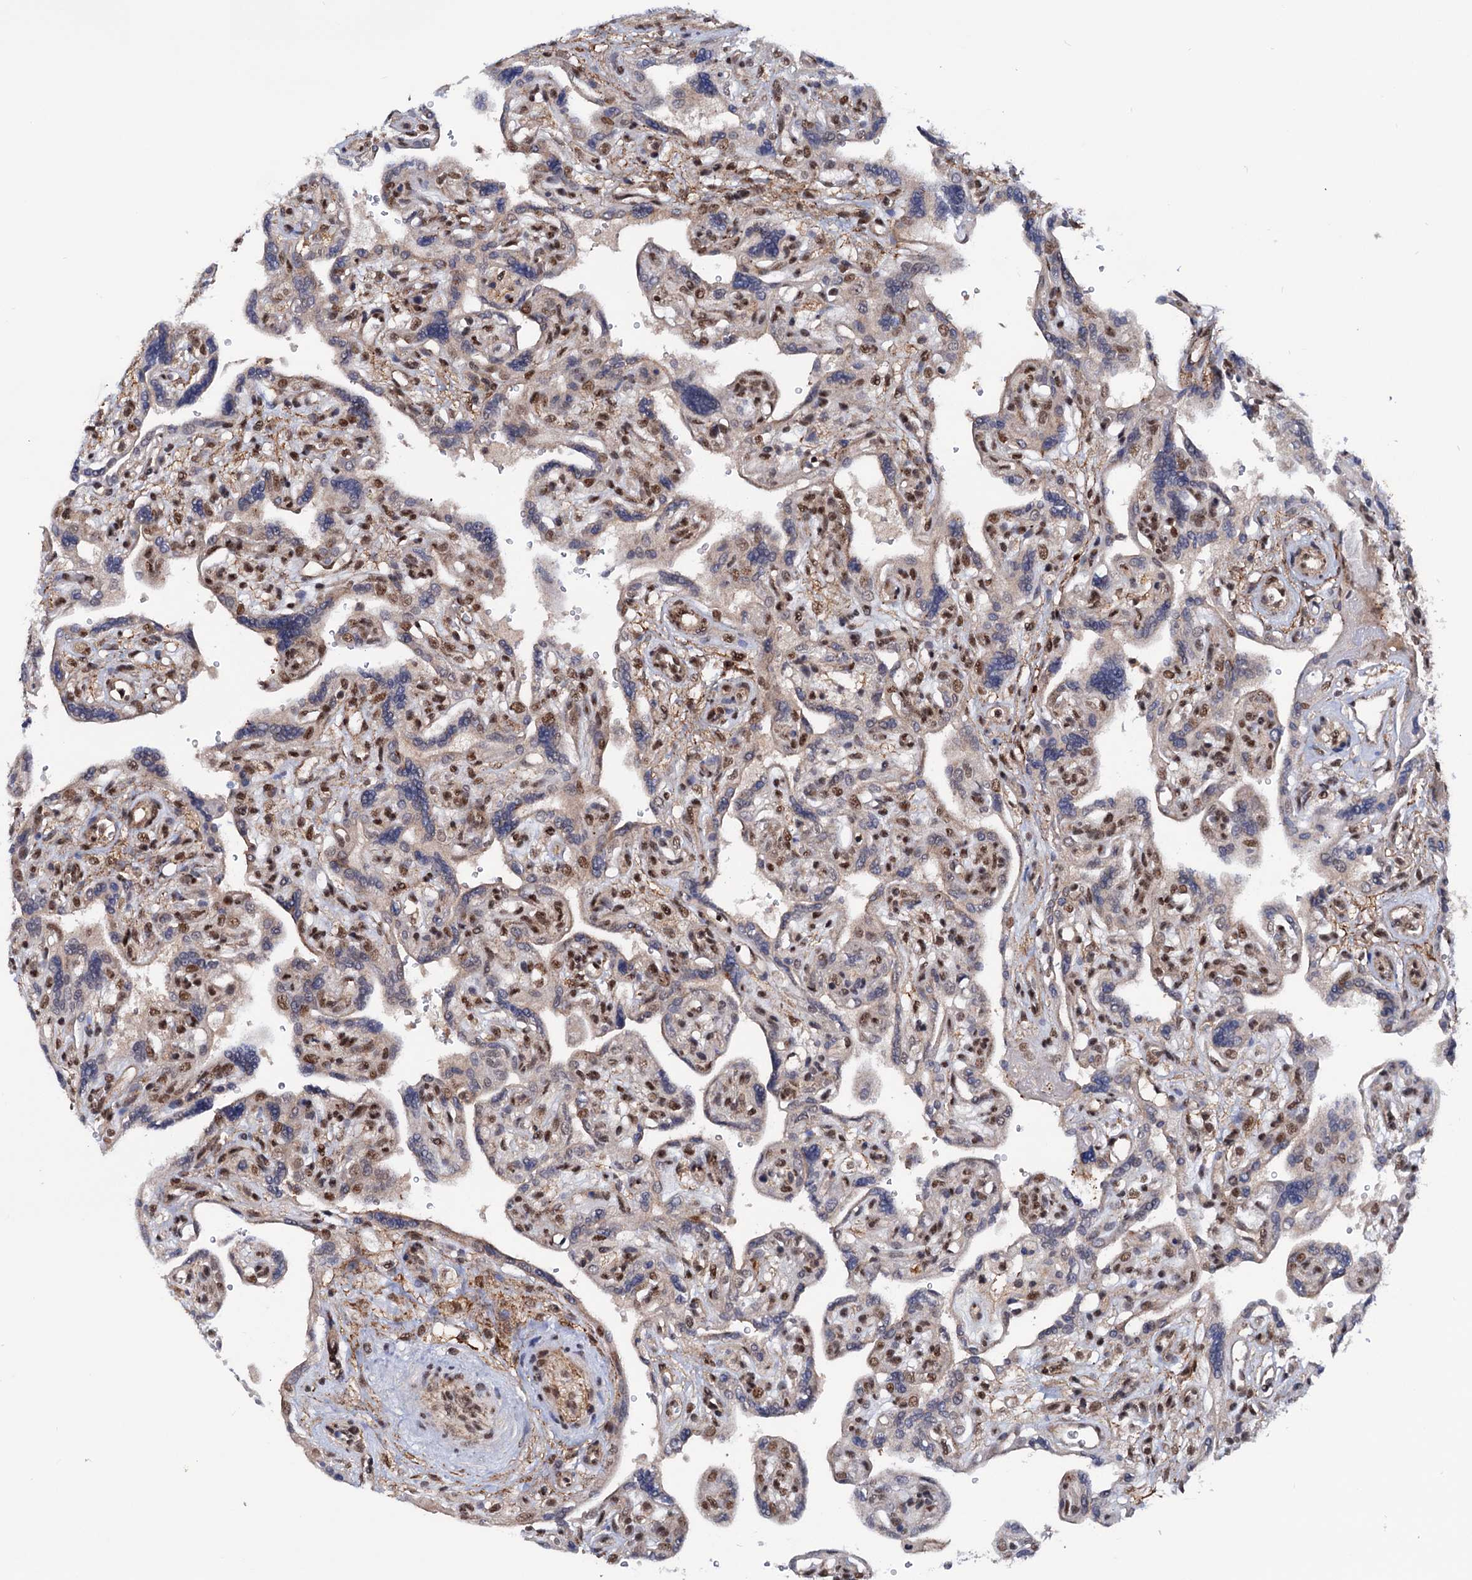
{"staining": {"intensity": "moderate", "quantity": "<25%", "location": "nuclear"}, "tissue": "placenta", "cell_type": "Trophoblastic cells", "image_type": "normal", "snomed": [{"axis": "morphology", "description": "Normal tissue, NOS"}, {"axis": "topography", "description": "Placenta"}], "caption": "Immunohistochemical staining of unremarkable placenta demonstrates moderate nuclear protein expression in approximately <25% of trophoblastic cells.", "gene": "TBC1D12", "patient": {"sex": "female", "age": 39}}